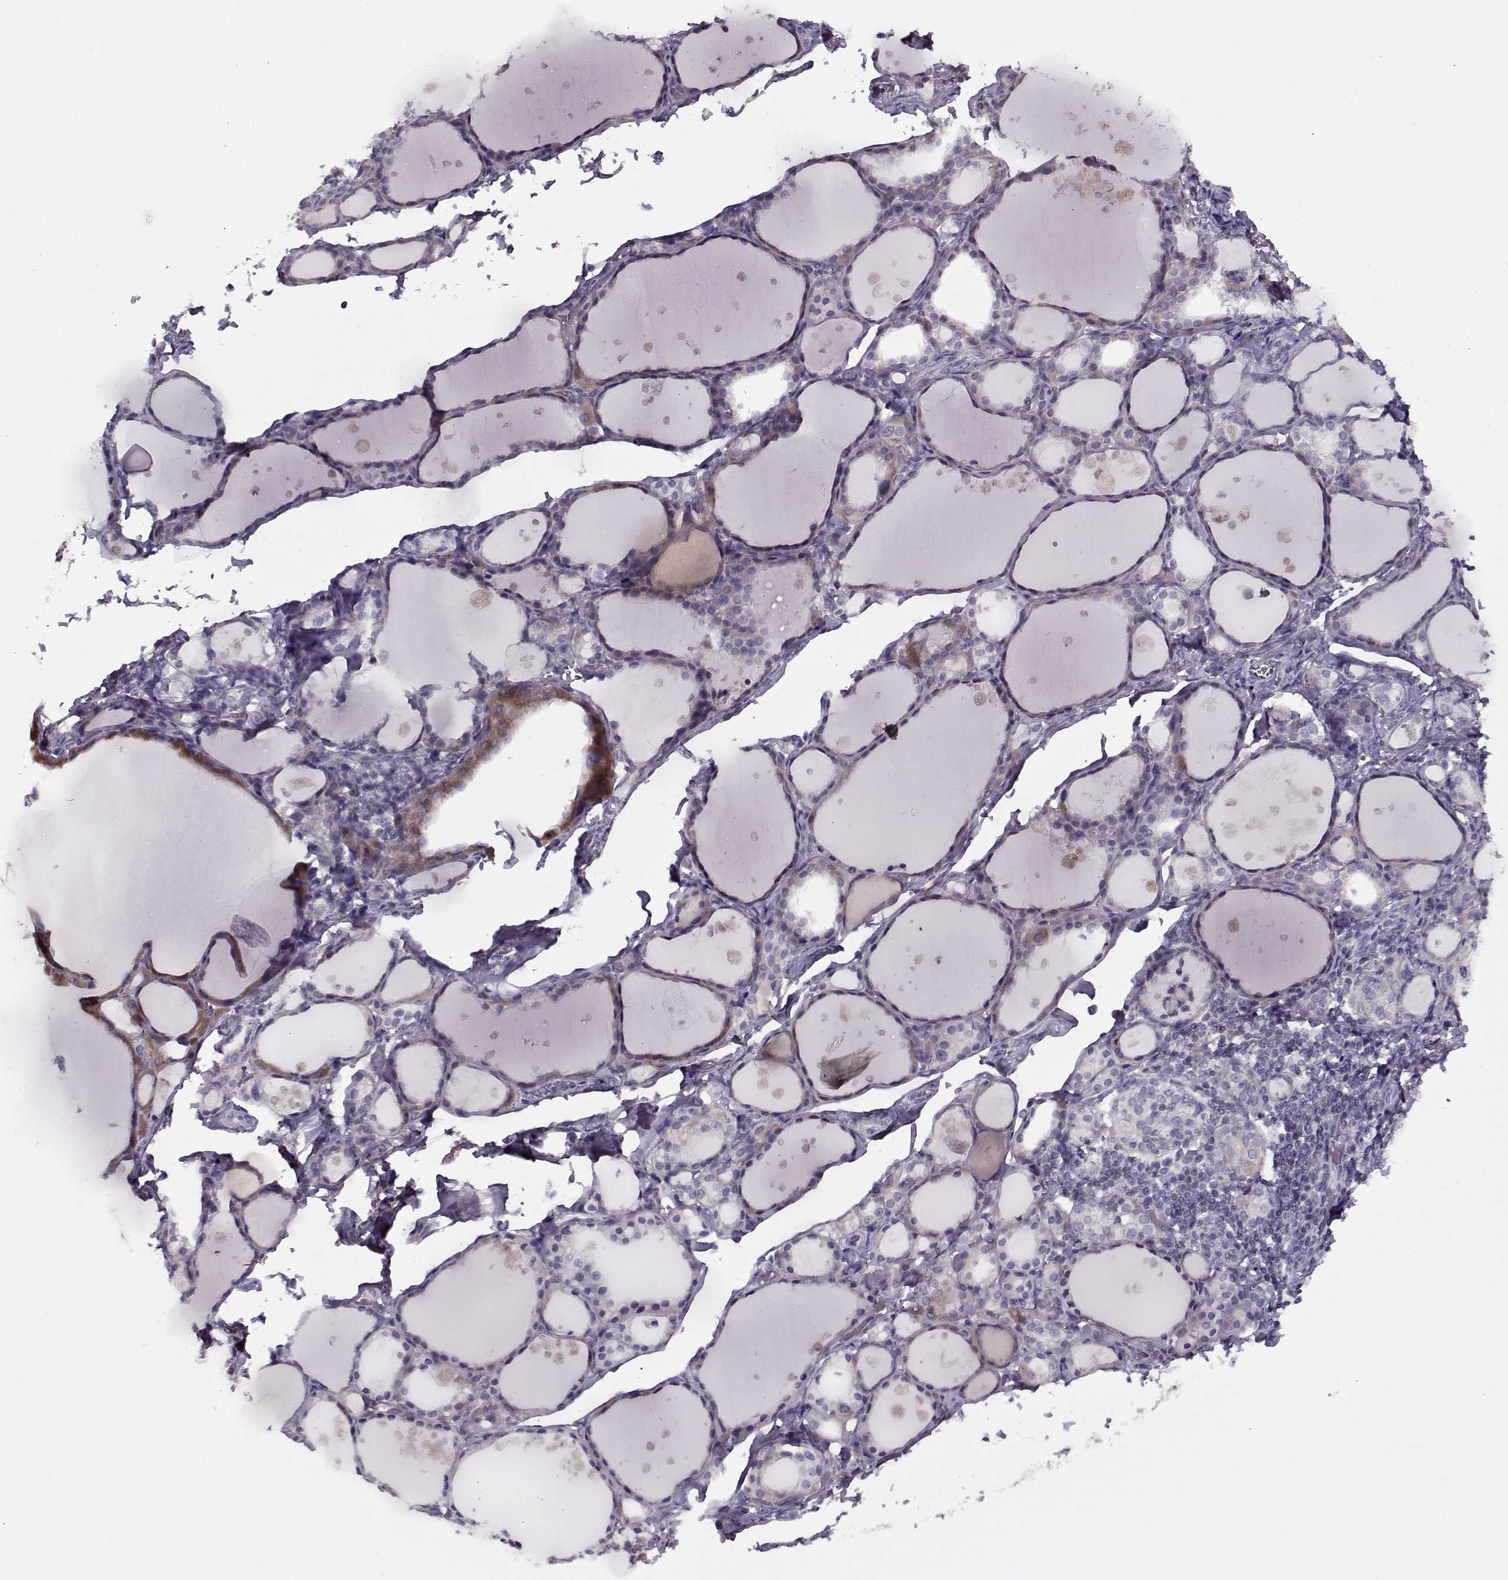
{"staining": {"intensity": "moderate", "quantity": "<25%", "location": "cytoplasmic/membranous"}, "tissue": "thyroid gland", "cell_type": "Glandular cells", "image_type": "normal", "snomed": [{"axis": "morphology", "description": "Normal tissue, NOS"}, {"axis": "topography", "description": "Thyroid gland"}], "caption": "The immunohistochemical stain labels moderate cytoplasmic/membranous expression in glandular cells of unremarkable thyroid gland. (IHC, brightfield microscopy, high magnification).", "gene": "PP2D1", "patient": {"sex": "male", "age": 68}}